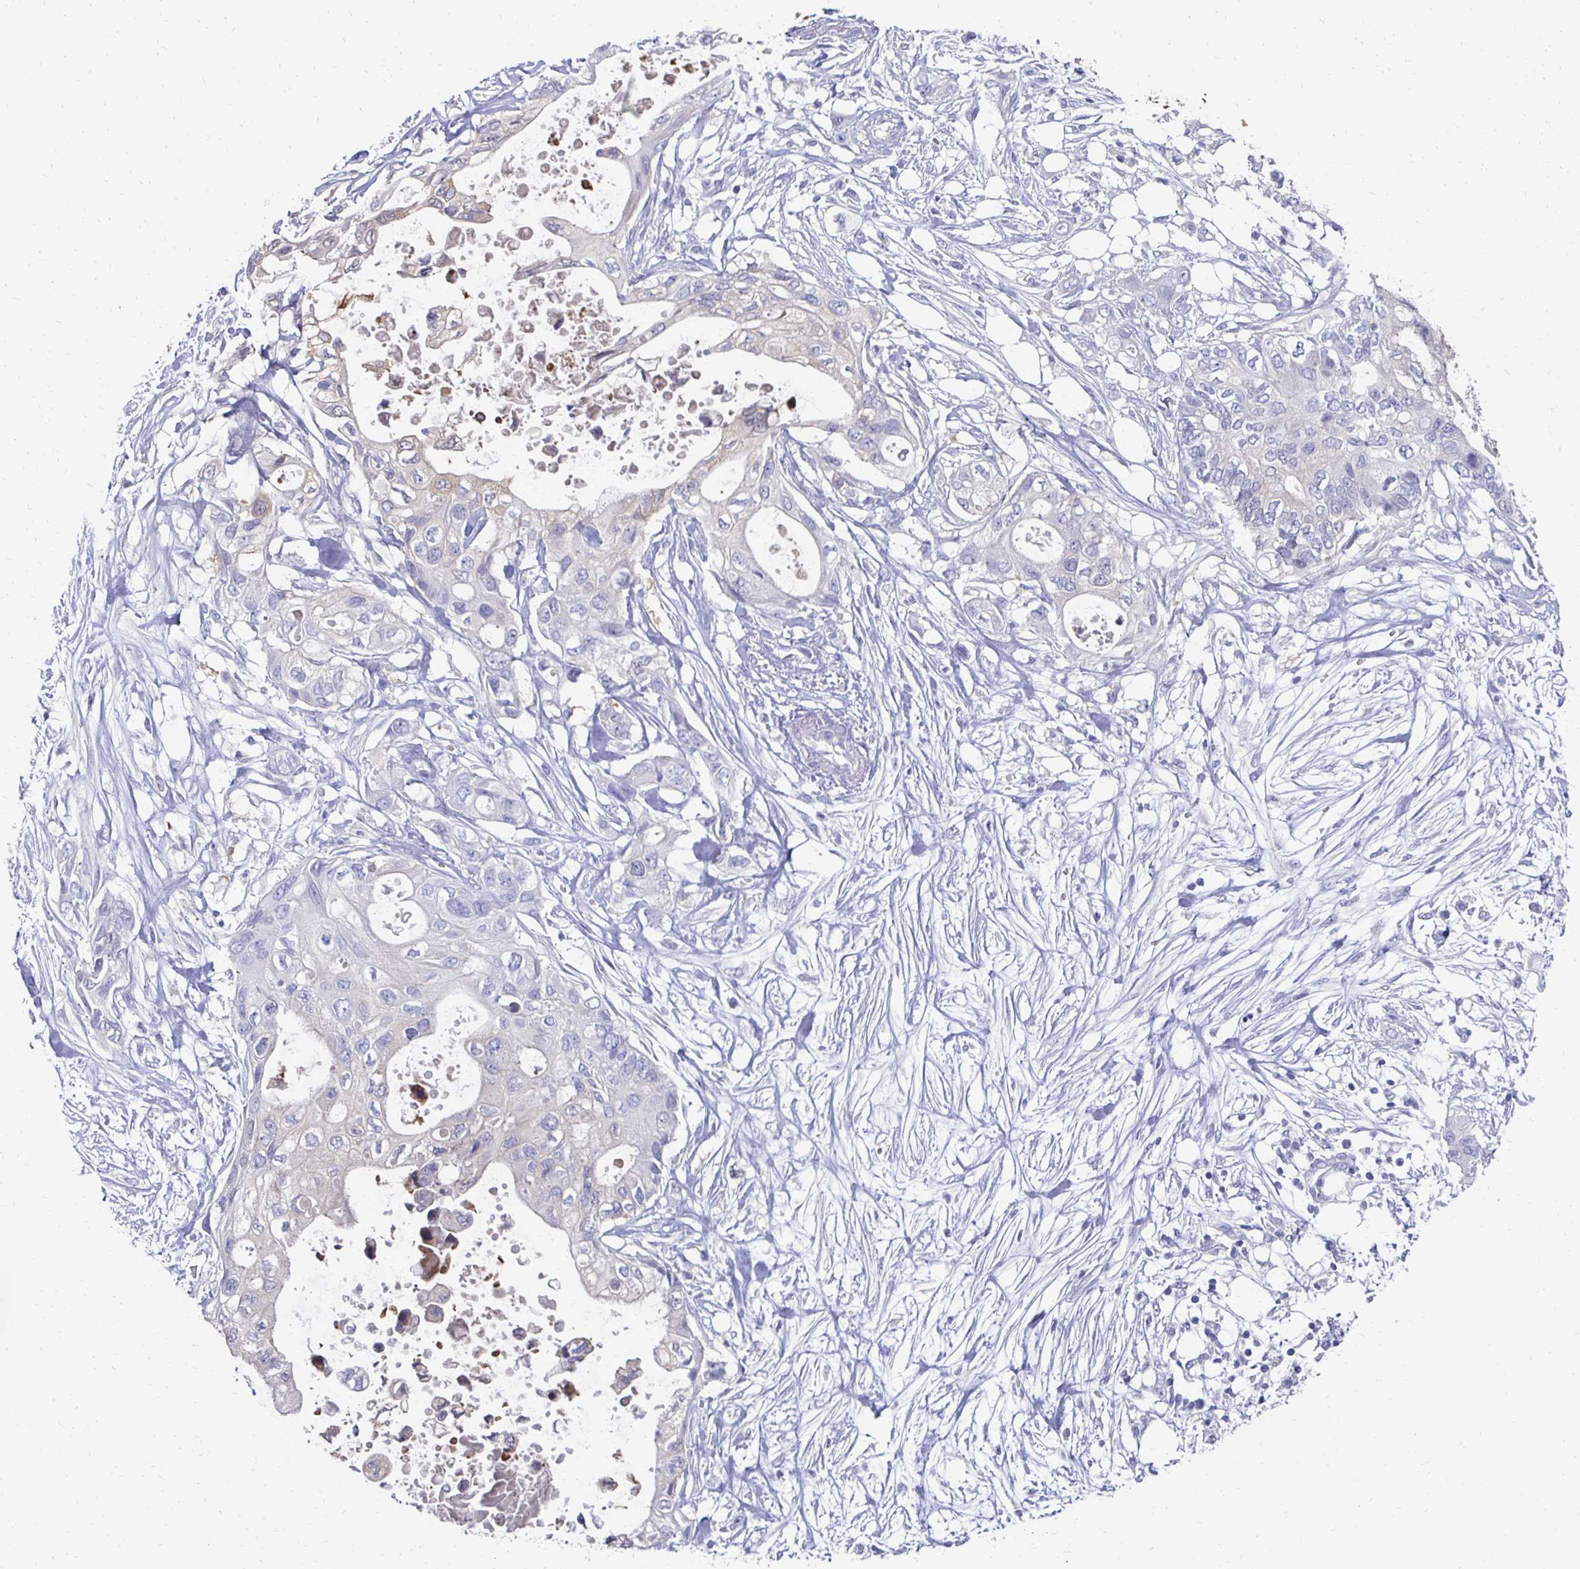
{"staining": {"intensity": "negative", "quantity": "none", "location": "none"}, "tissue": "pancreatic cancer", "cell_type": "Tumor cells", "image_type": "cancer", "snomed": [{"axis": "morphology", "description": "Adenocarcinoma, NOS"}, {"axis": "topography", "description": "Pancreas"}], "caption": "Micrograph shows no significant protein positivity in tumor cells of adenocarcinoma (pancreatic). (IHC, brightfield microscopy, high magnification).", "gene": "SYCP3", "patient": {"sex": "female", "age": 63}}